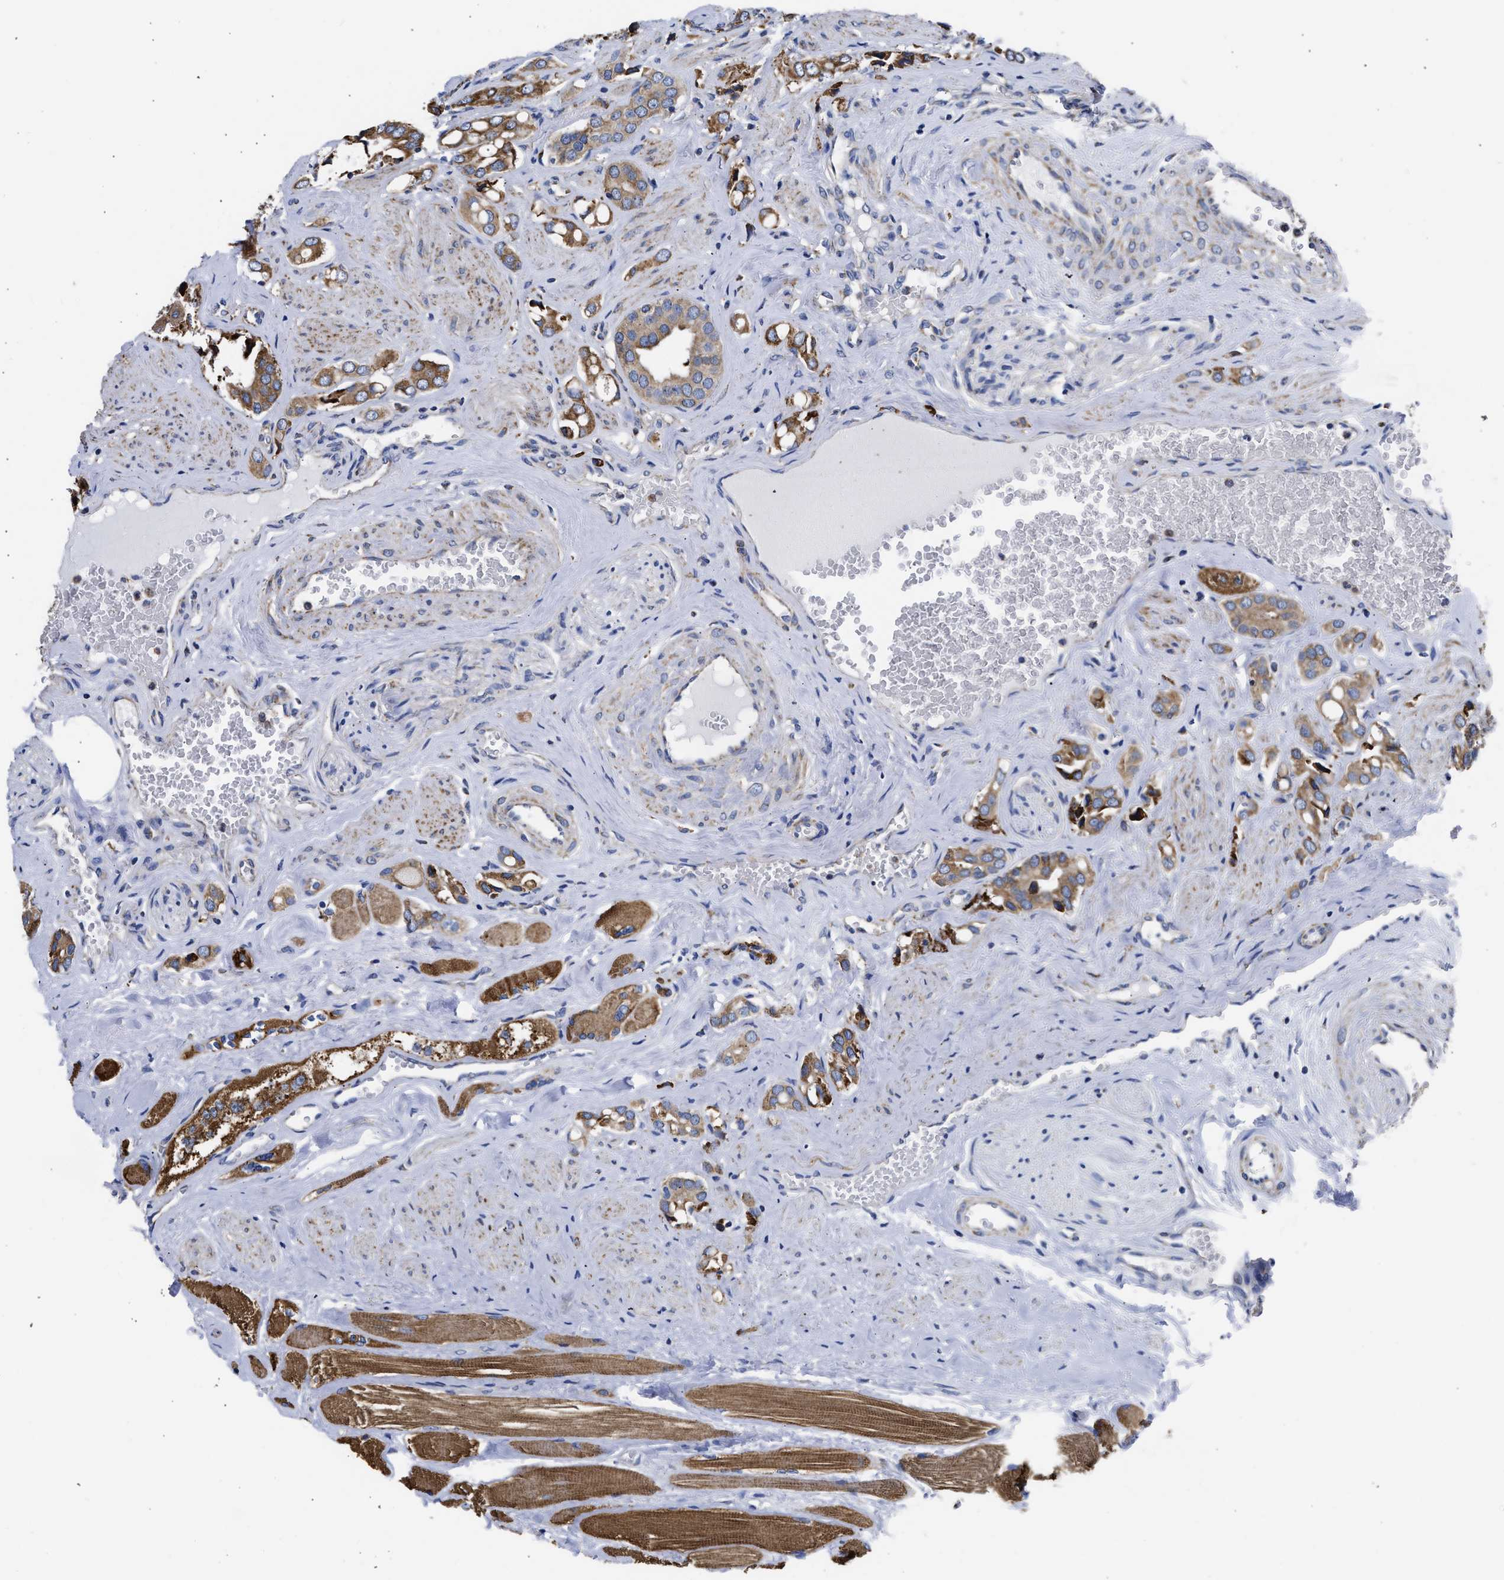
{"staining": {"intensity": "moderate", "quantity": ">75%", "location": "cytoplasmic/membranous"}, "tissue": "prostate cancer", "cell_type": "Tumor cells", "image_type": "cancer", "snomed": [{"axis": "morphology", "description": "Adenocarcinoma, High grade"}, {"axis": "topography", "description": "Prostate"}], "caption": "Immunohistochemical staining of human prostate high-grade adenocarcinoma demonstrates medium levels of moderate cytoplasmic/membranous protein staining in approximately >75% of tumor cells. (DAB (3,3'-diaminobenzidine) = brown stain, brightfield microscopy at high magnification).", "gene": "CYCS", "patient": {"sex": "male", "age": 52}}